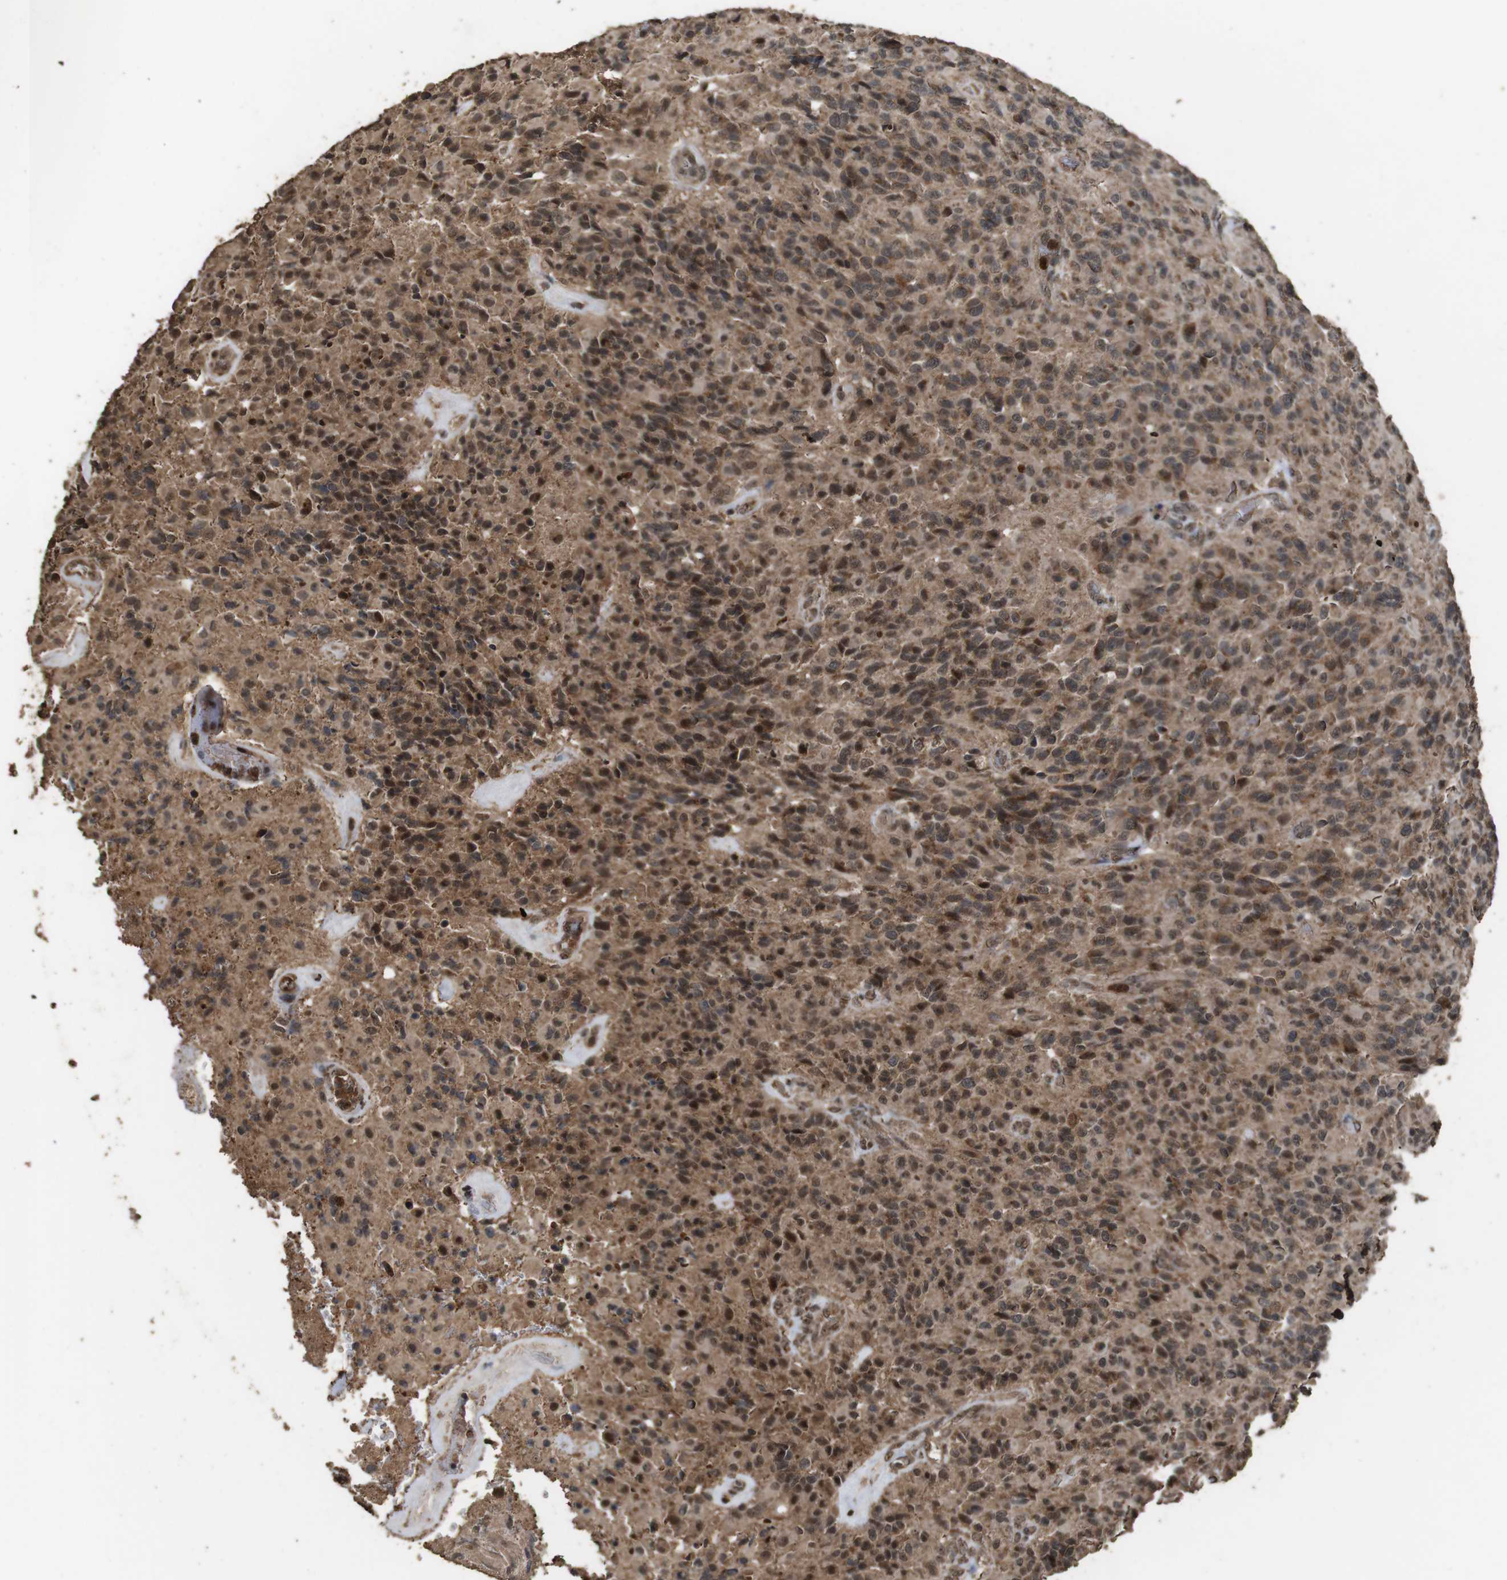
{"staining": {"intensity": "strong", "quantity": ">75%", "location": "cytoplasmic/membranous,nuclear"}, "tissue": "glioma", "cell_type": "Tumor cells", "image_type": "cancer", "snomed": [{"axis": "morphology", "description": "Glioma, malignant, High grade"}, {"axis": "topography", "description": "Brain"}], "caption": "This is an image of immunohistochemistry staining of malignant glioma (high-grade), which shows strong positivity in the cytoplasmic/membranous and nuclear of tumor cells.", "gene": "RRAS2", "patient": {"sex": "male", "age": 71}}